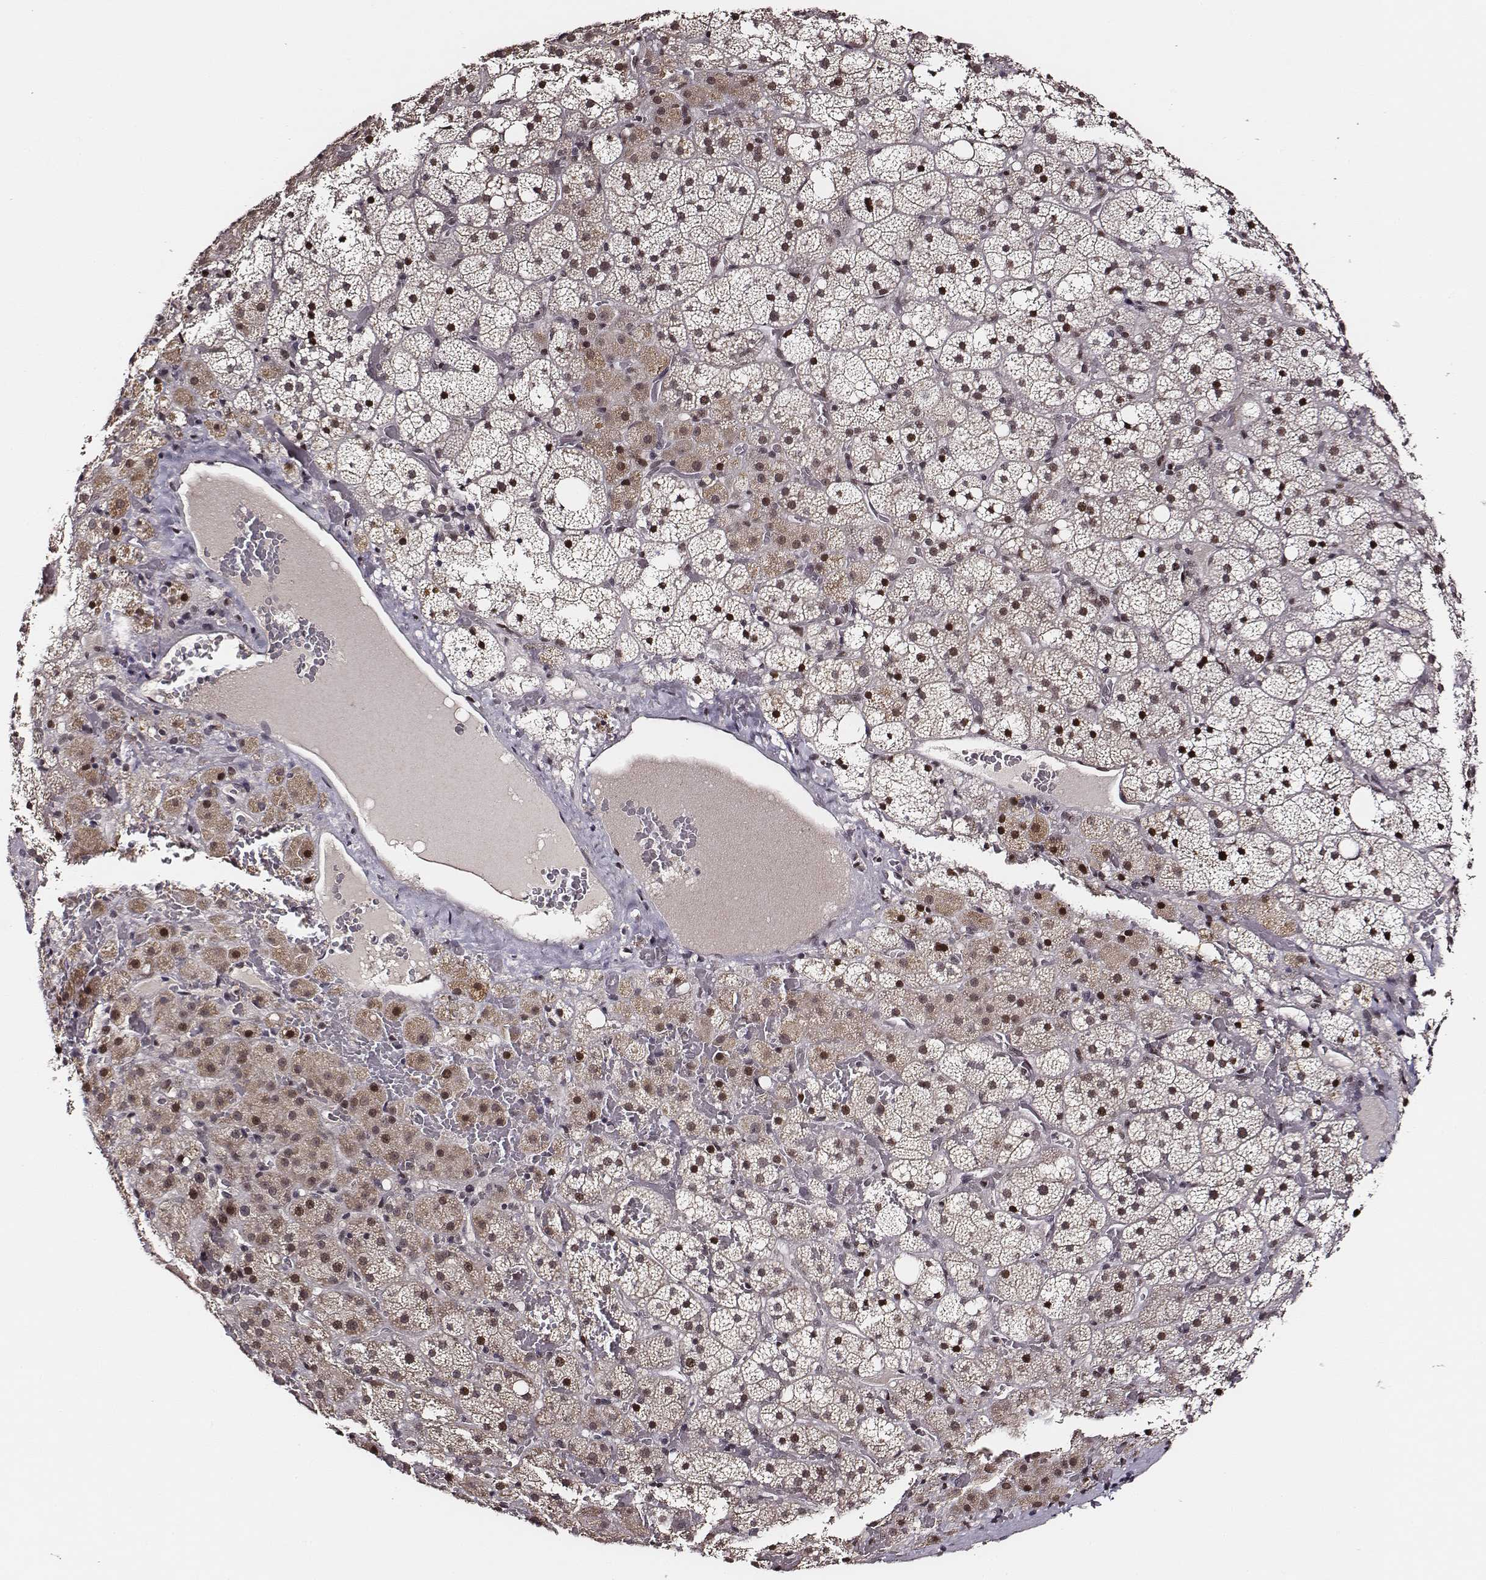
{"staining": {"intensity": "moderate", "quantity": ">75%", "location": "nuclear"}, "tissue": "adrenal gland", "cell_type": "Glandular cells", "image_type": "normal", "snomed": [{"axis": "morphology", "description": "Normal tissue, NOS"}, {"axis": "topography", "description": "Adrenal gland"}], "caption": "This is a histology image of IHC staining of benign adrenal gland, which shows moderate positivity in the nuclear of glandular cells.", "gene": "PPARA", "patient": {"sex": "male", "age": 53}}